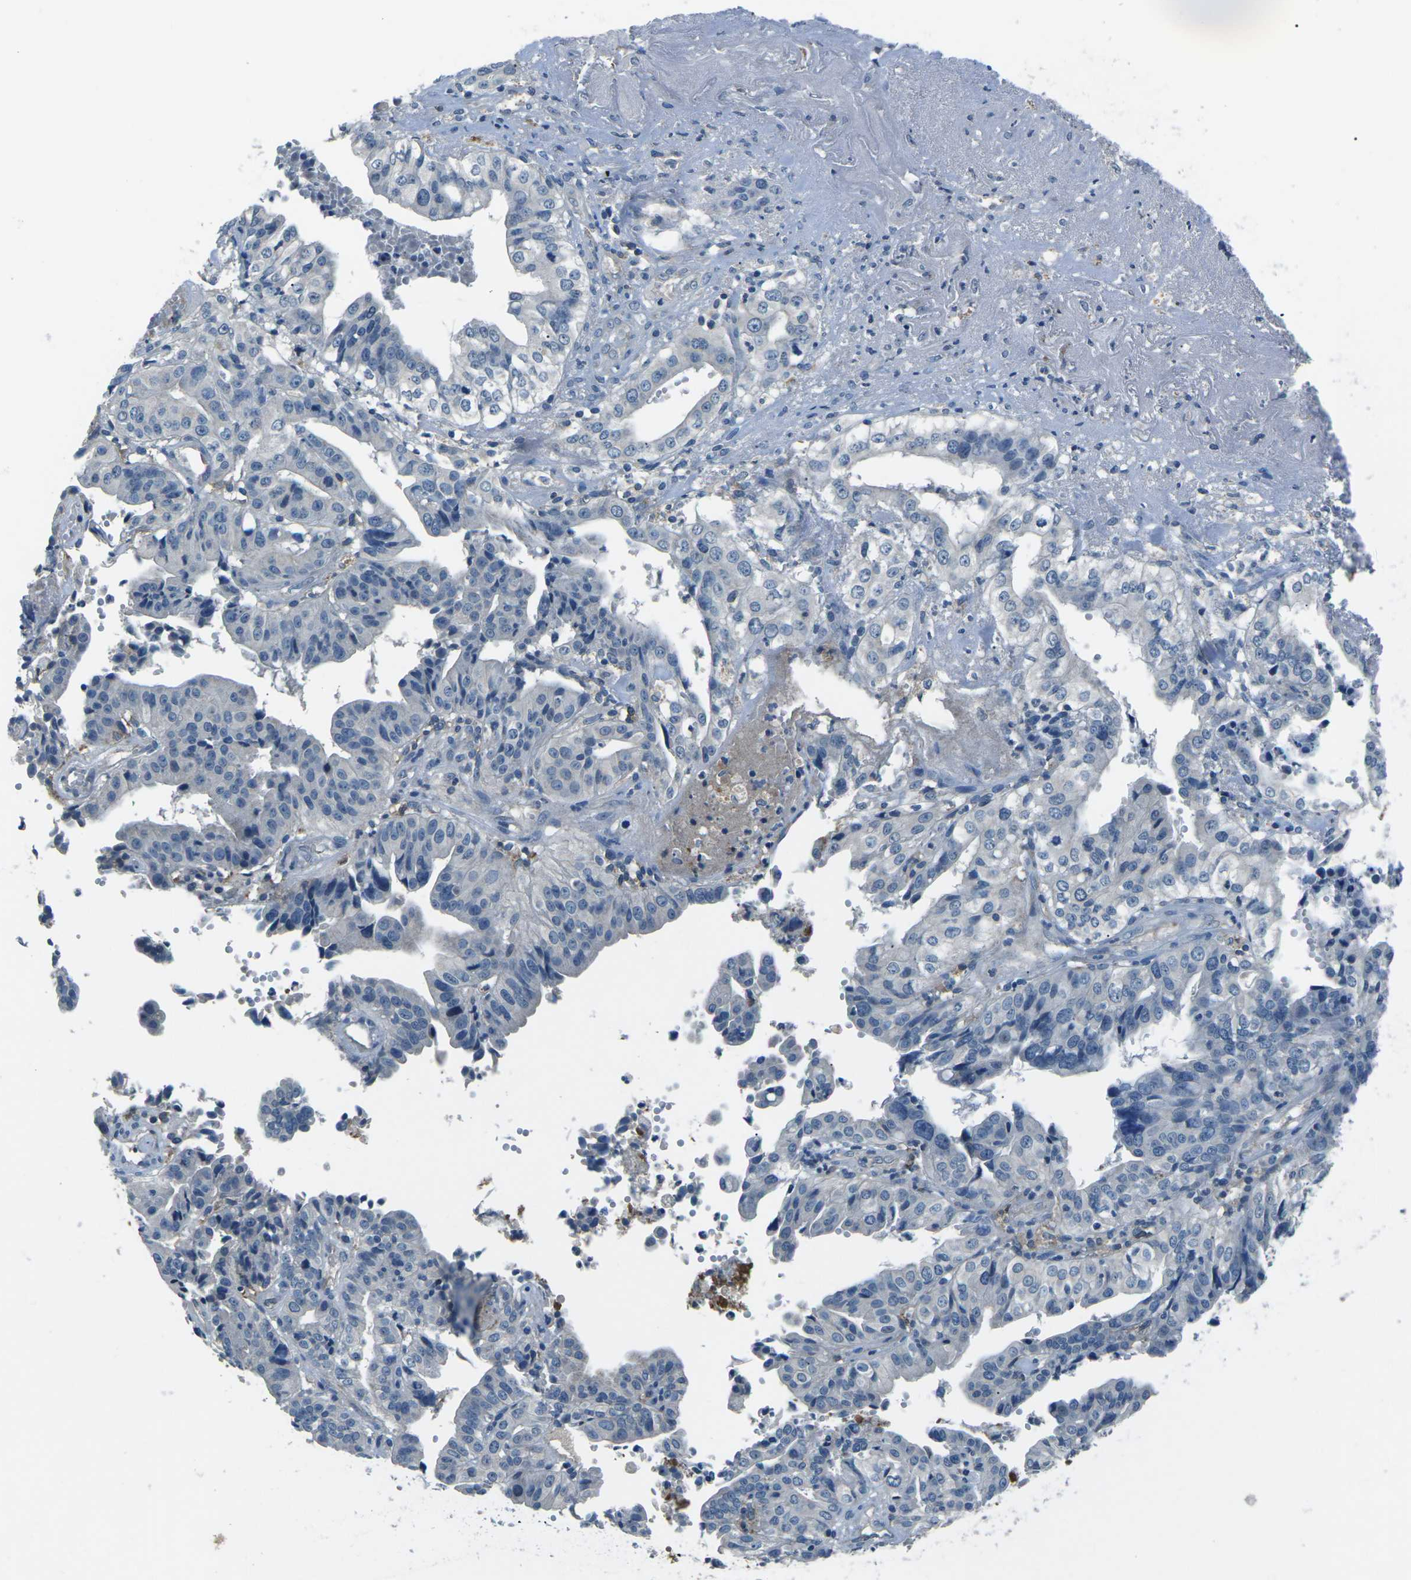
{"staining": {"intensity": "negative", "quantity": "none", "location": "none"}, "tissue": "liver cancer", "cell_type": "Tumor cells", "image_type": "cancer", "snomed": [{"axis": "morphology", "description": "Cholangiocarcinoma"}, {"axis": "topography", "description": "Liver"}], "caption": "There is no significant staining in tumor cells of liver cancer.", "gene": "CD1D", "patient": {"sex": "female", "age": 61}}